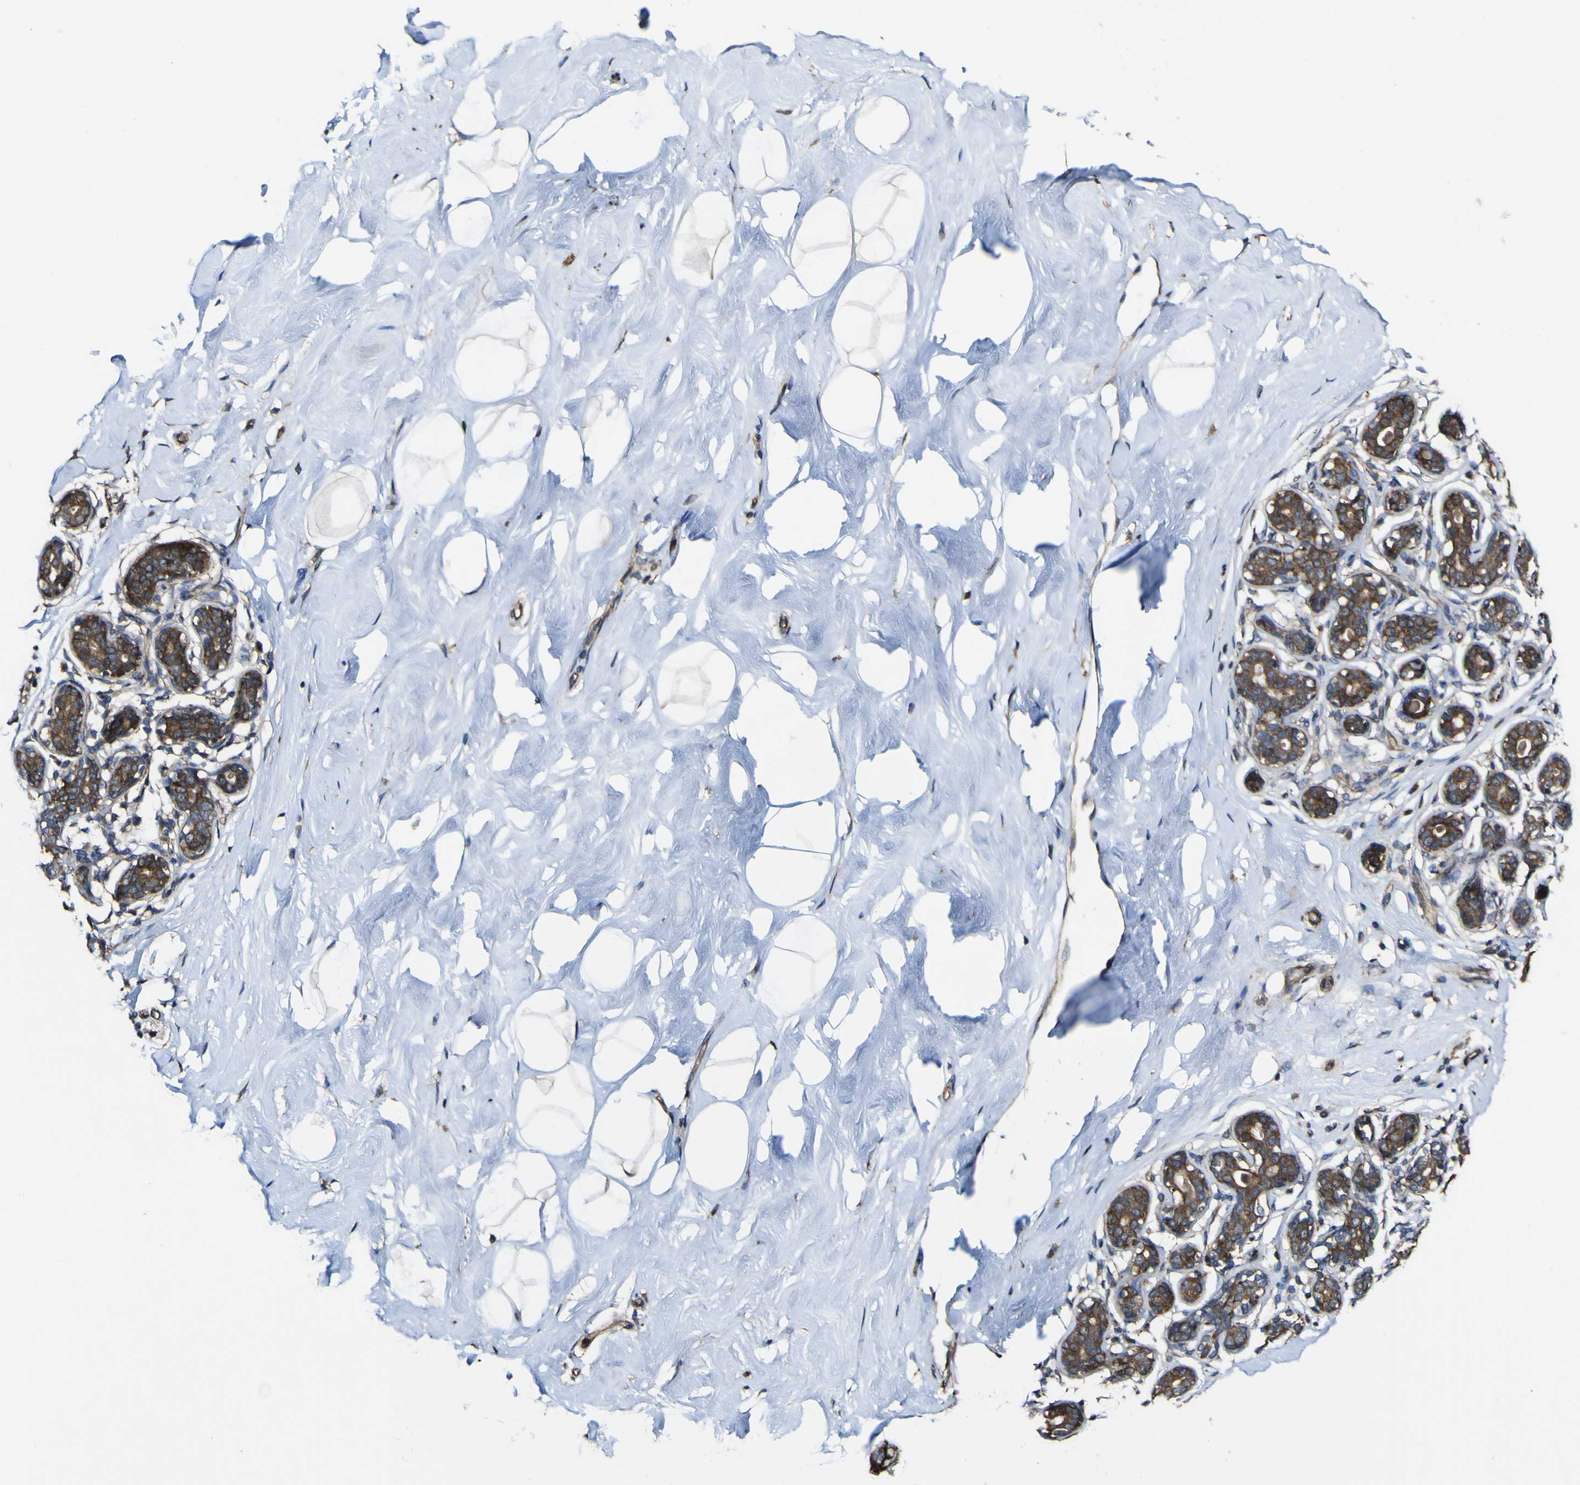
{"staining": {"intensity": "moderate", "quantity": "<25%", "location": "cytoplasmic/membranous"}, "tissue": "breast", "cell_type": "Adipocytes", "image_type": "normal", "snomed": [{"axis": "morphology", "description": "Normal tissue, NOS"}, {"axis": "topography", "description": "Breast"}], "caption": "This image displays IHC staining of benign human breast, with low moderate cytoplasmic/membranous staining in about <25% of adipocytes.", "gene": "NAALADL2", "patient": {"sex": "female", "age": 23}}